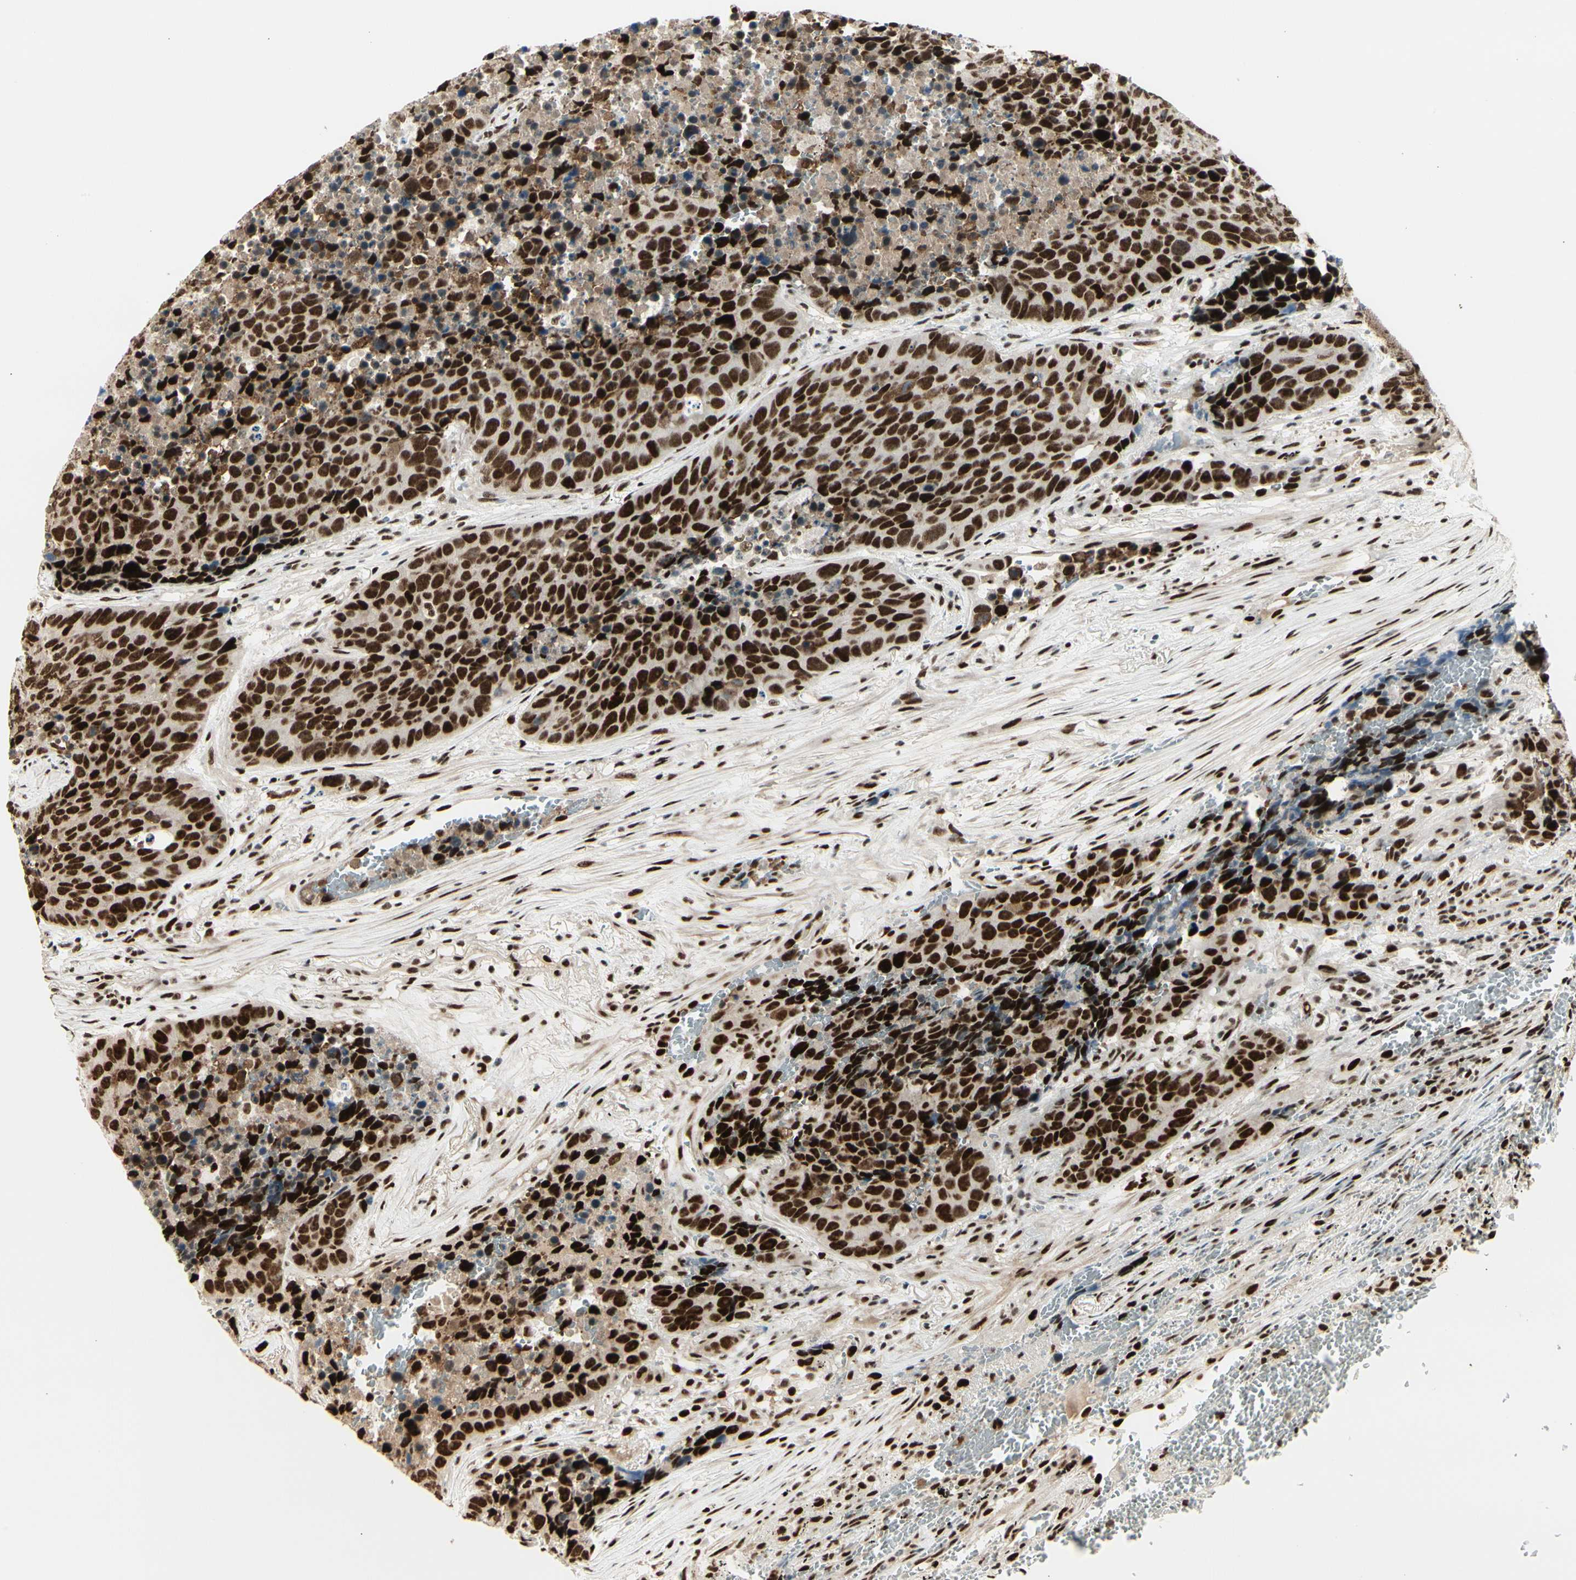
{"staining": {"intensity": "strong", "quantity": ">75%", "location": "nuclear"}, "tissue": "carcinoid", "cell_type": "Tumor cells", "image_type": "cancer", "snomed": [{"axis": "morphology", "description": "Carcinoid, malignant, NOS"}, {"axis": "topography", "description": "Lung"}], "caption": "This micrograph exhibits immunohistochemistry staining of human malignant carcinoid, with high strong nuclear expression in about >75% of tumor cells.", "gene": "HEXIM1", "patient": {"sex": "male", "age": 60}}